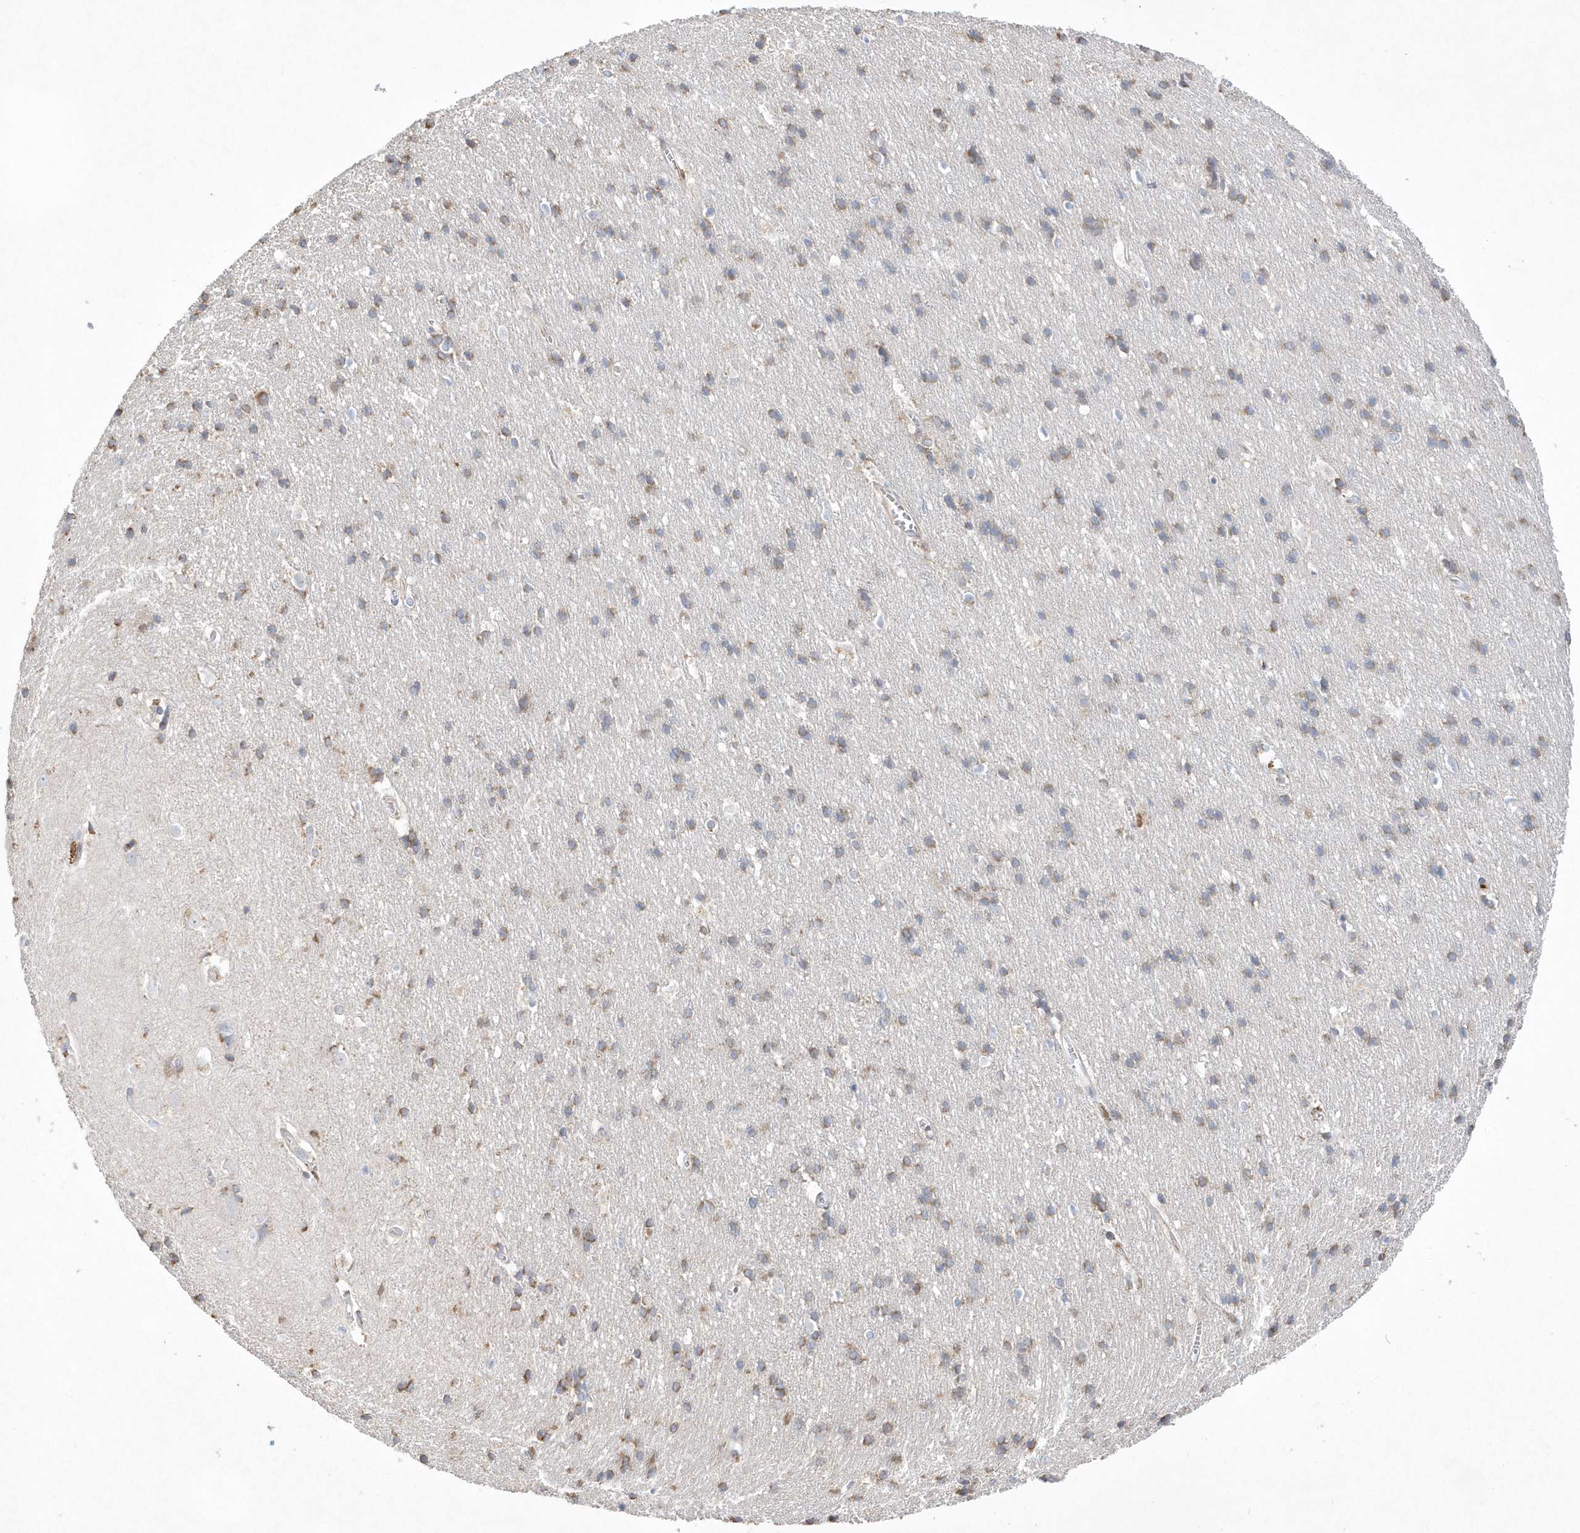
{"staining": {"intensity": "moderate", "quantity": "25%-75%", "location": "cytoplasmic/membranous"}, "tissue": "cerebral cortex", "cell_type": "Endothelial cells", "image_type": "normal", "snomed": [{"axis": "morphology", "description": "Normal tissue, NOS"}, {"axis": "topography", "description": "Cerebral cortex"}], "caption": "The immunohistochemical stain highlights moderate cytoplasmic/membranous expression in endothelial cells of unremarkable cerebral cortex. (IHC, brightfield microscopy, high magnification).", "gene": "TMEM132B", "patient": {"sex": "male", "age": 54}}